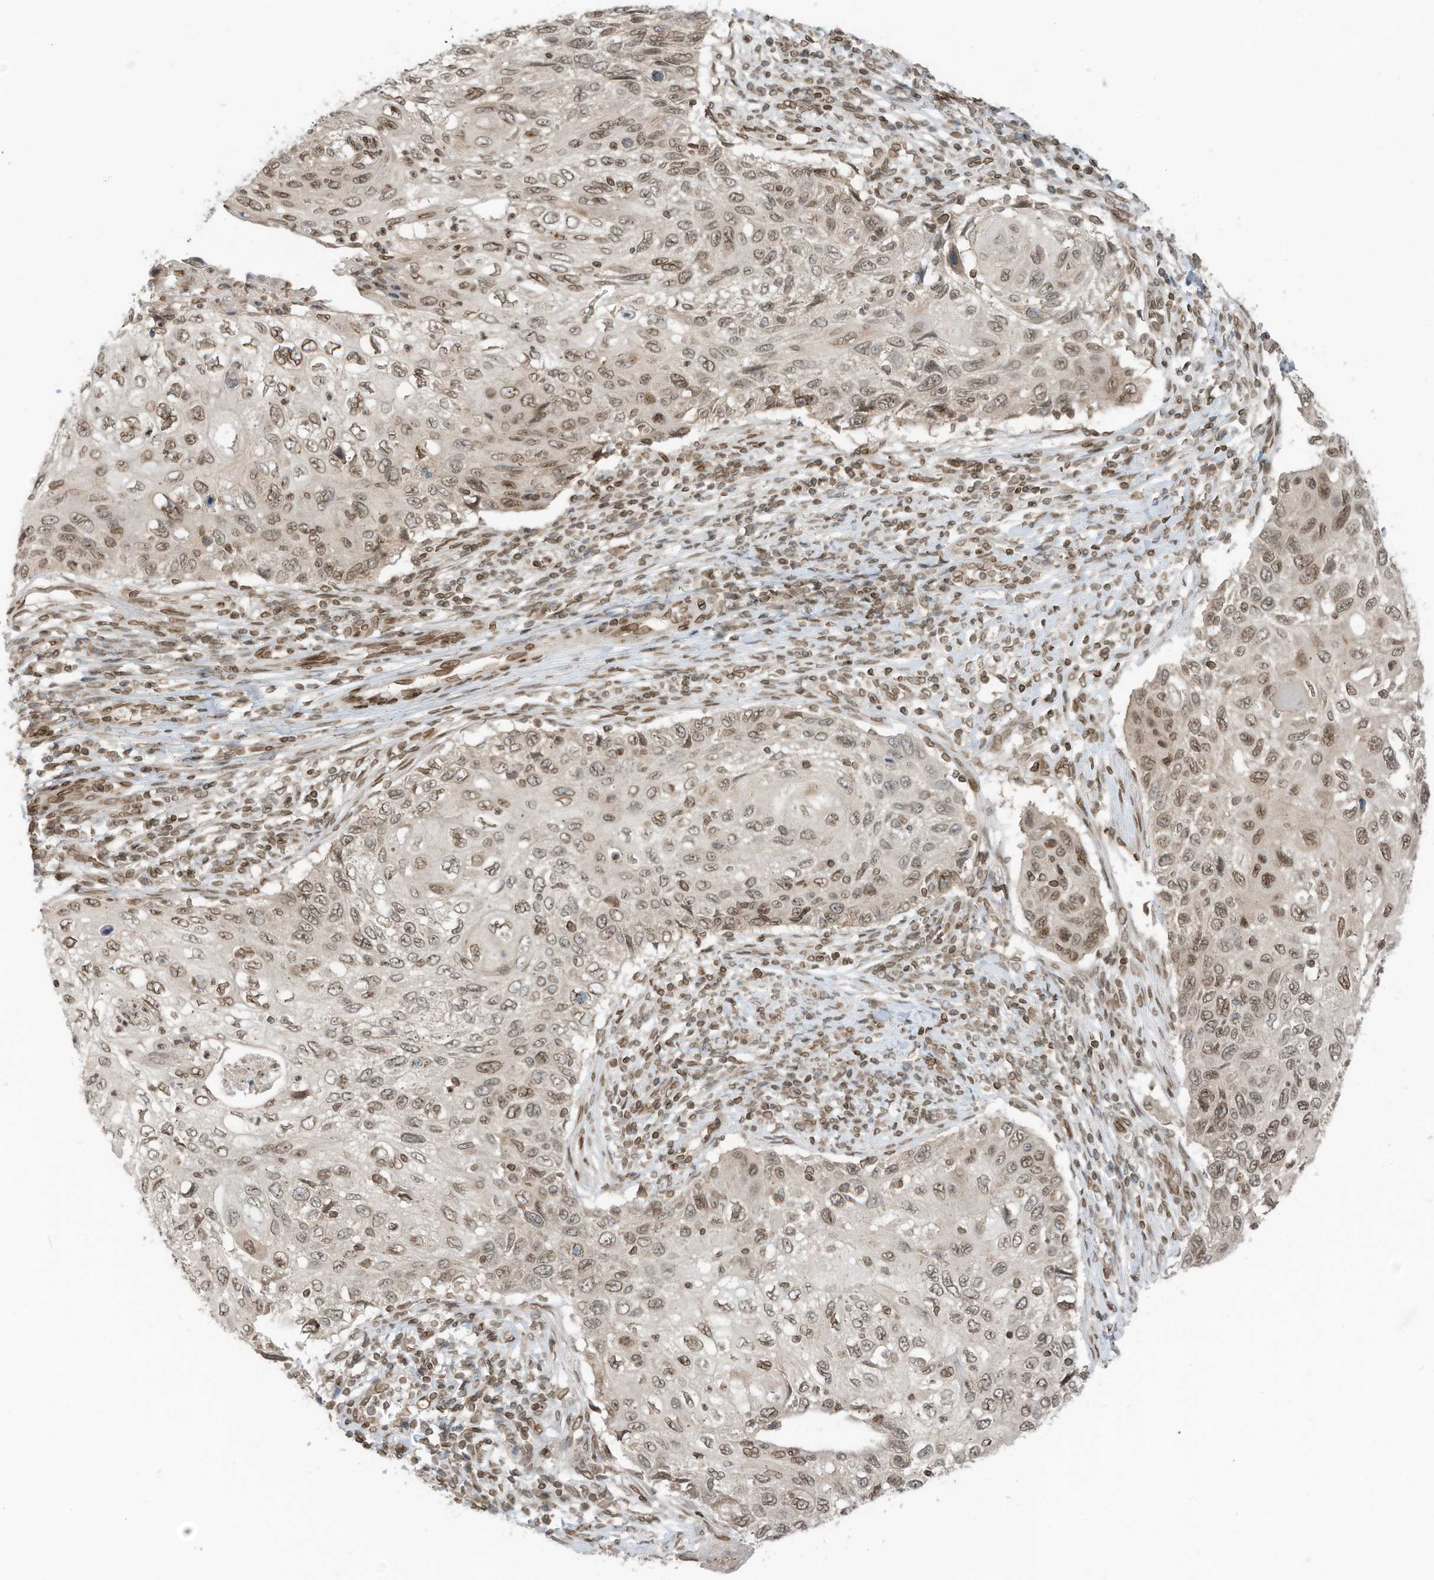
{"staining": {"intensity": "moderate", "quantity": "25%-75%", "location": "cytoplasmic/membranous,nuclear"}, "tissue": "cervical cancer", "cell_type": "Tumor cells", "image_type": "cancer", "snomed": [{"axis": "morphology", "description": "Squamous cell carcinoma, NOS"}, {"axis": "topography", "description": "Cervix"}], "caption": "A high-resolution micrograph shows immunohistochemistry staining of cervical cancer (squamous cell carcinoma), which demonstrates moderate cytoplasmic/membranous and nuclear expression in approximately 25%-75% of tumor cells.", "gene": "RABL3", "patient": {"sex": "female", "age": 70}}